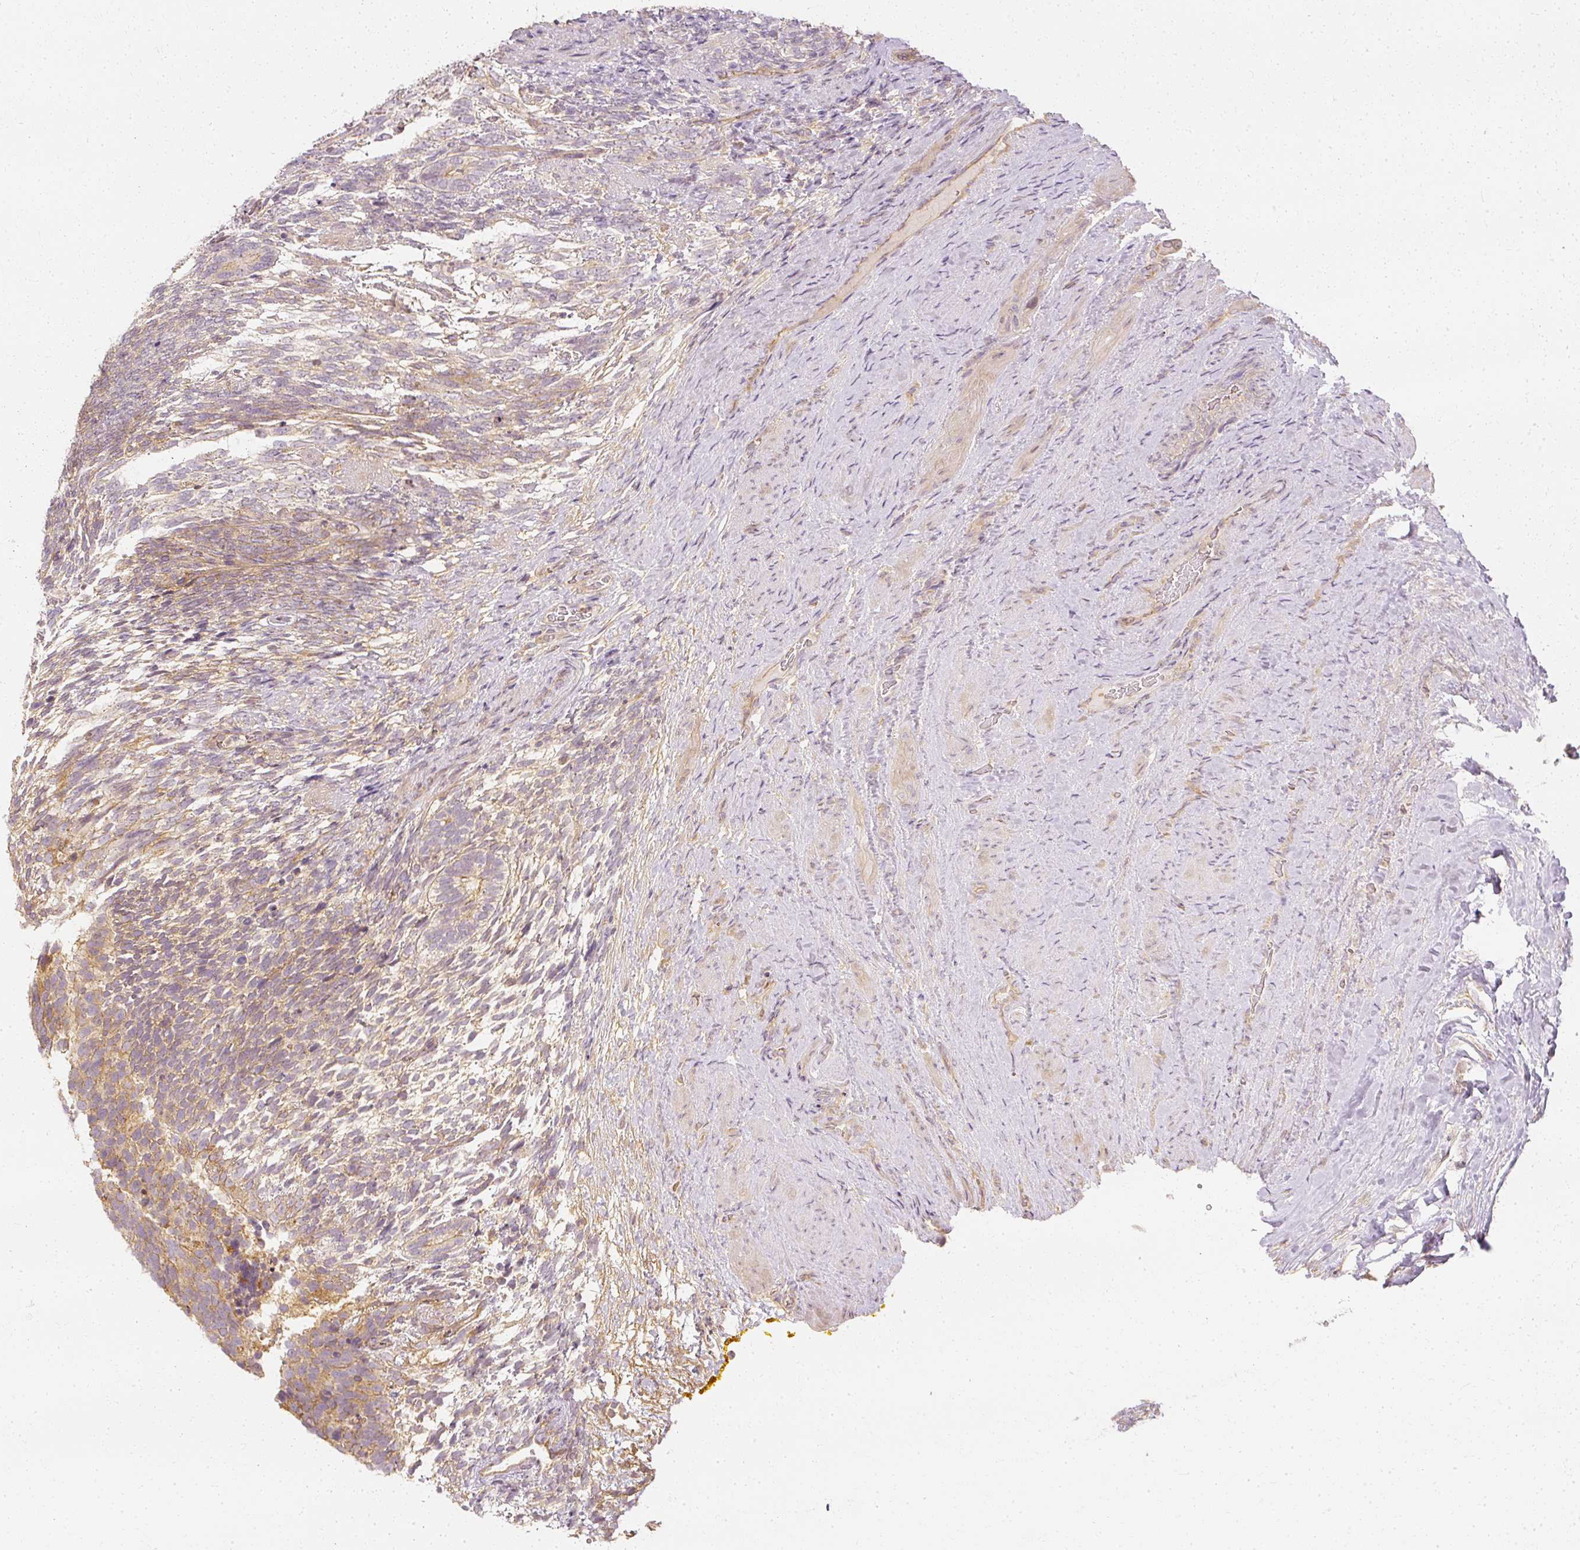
{"staining": {"intensity": "moderate", "quantity": "25%-75%", "location": "cytoplasmic/membranous"}, "tissue": "testis cancer", "cell_type": "Tumor cells", "image_type": "cancer", "snomed": [{"axis": "morphology", "description": "Carcinoma, Embryonal, NOS"}, {"axis": "topography", "description": "Testis"}], "caption": "Immunohistochemical staining of embryonal carcinoma (testis) displays medium levels of moderate cytoplasmic/membranous protein expression in about 25%-75% of tumor cells.", "gene": "GNAQ", "patient": {"sex": "male", "age": 23}}